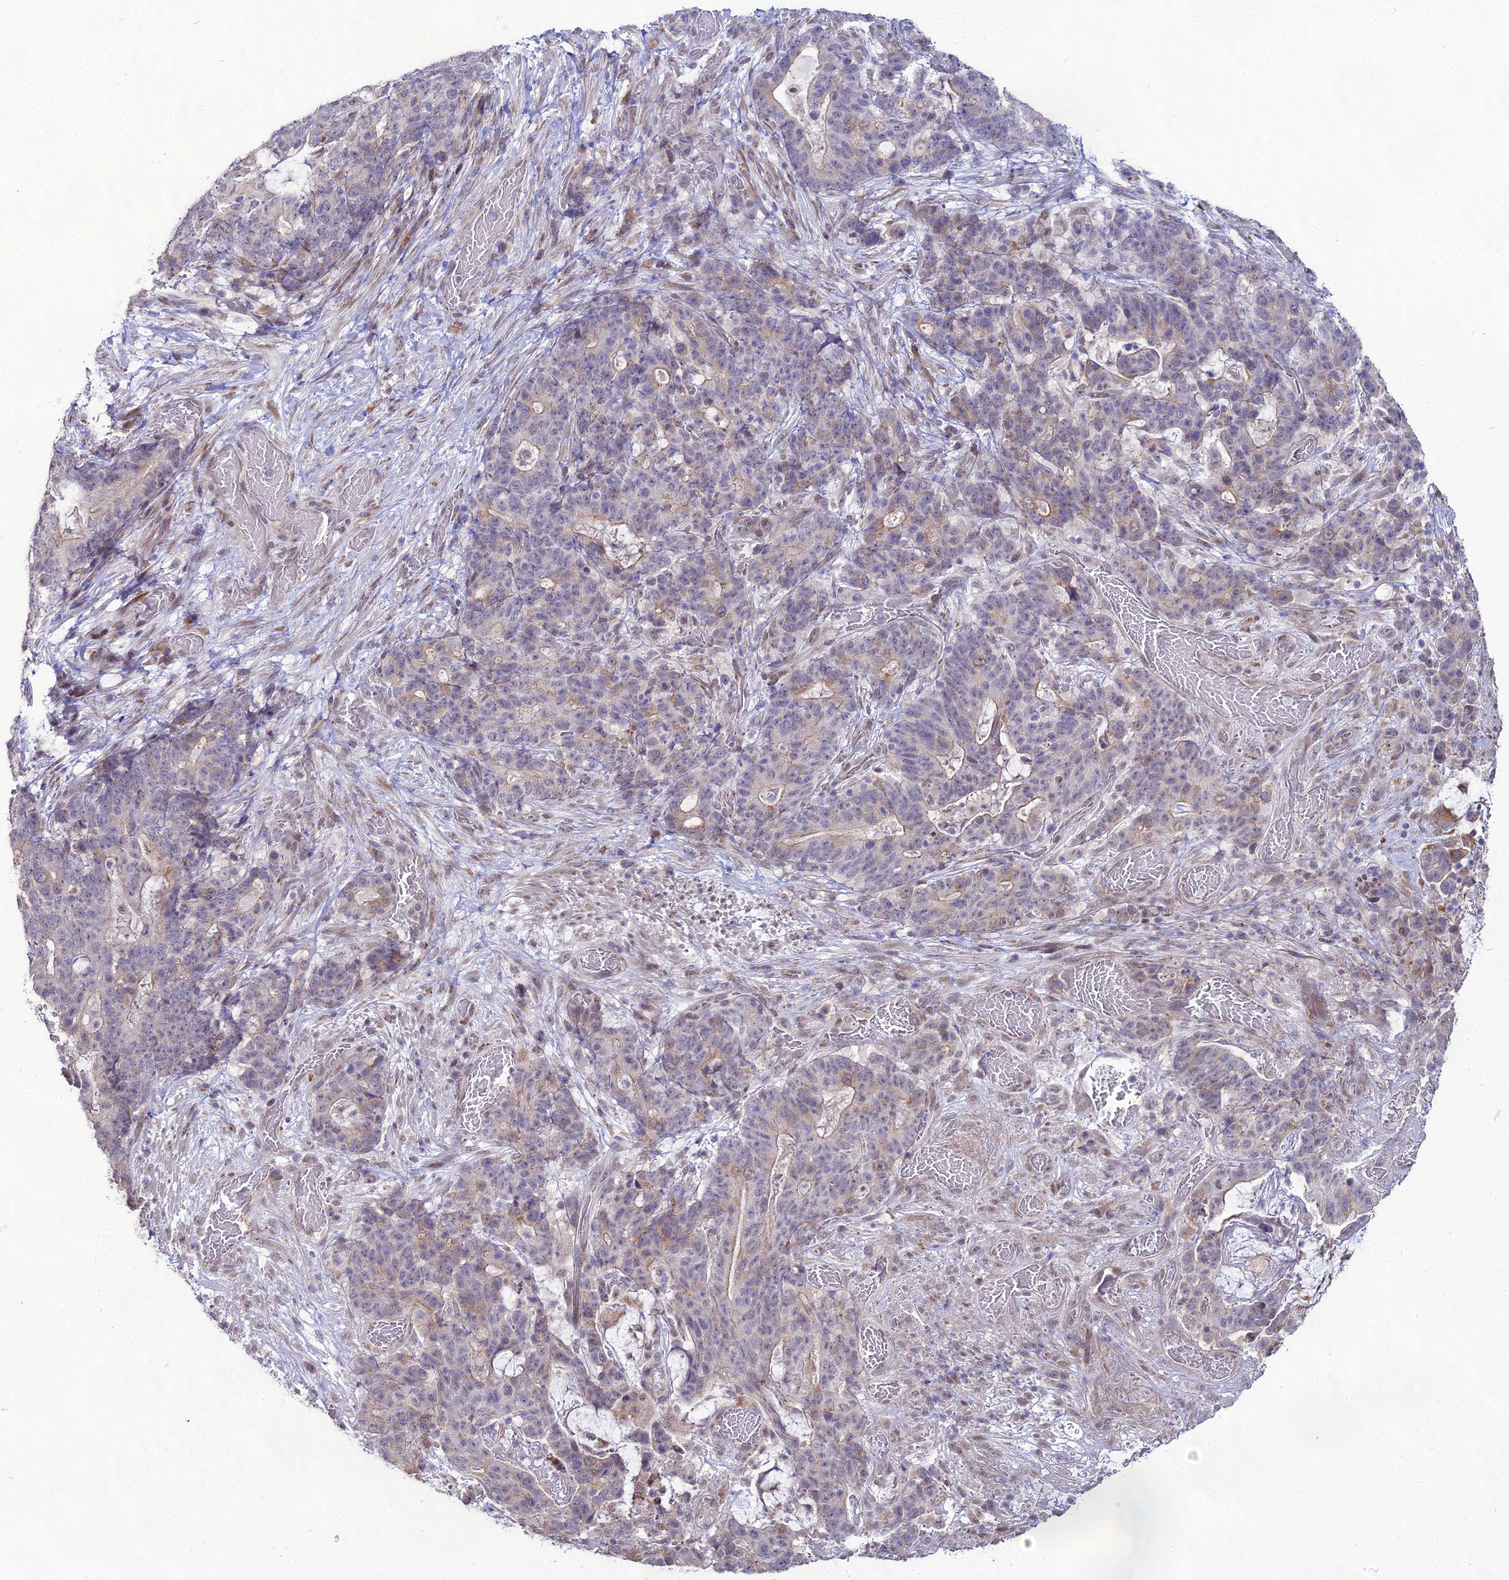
{"staining": {"intensity": "weak", "quantity": "<25%", "location": "cytoplasmic/membranous"}, "tissue": "stomach cancer", "cell_type": "Tumor cells", "image_type": "cancer", "snomed": [{"axis": "morphology", "description": "Normal tissue, NOS"}, {"axis": "morphology", "description": "Adenocarcinoma, NOS"}, {"axis": "topography", "description": "Stomach"}], "caption": "The photomicrograph shows no significant expression in tumor cells of adenocarcinoma (stomach).", "gene": "TROAP", "patient": {"sex": "female", "age": 64}}